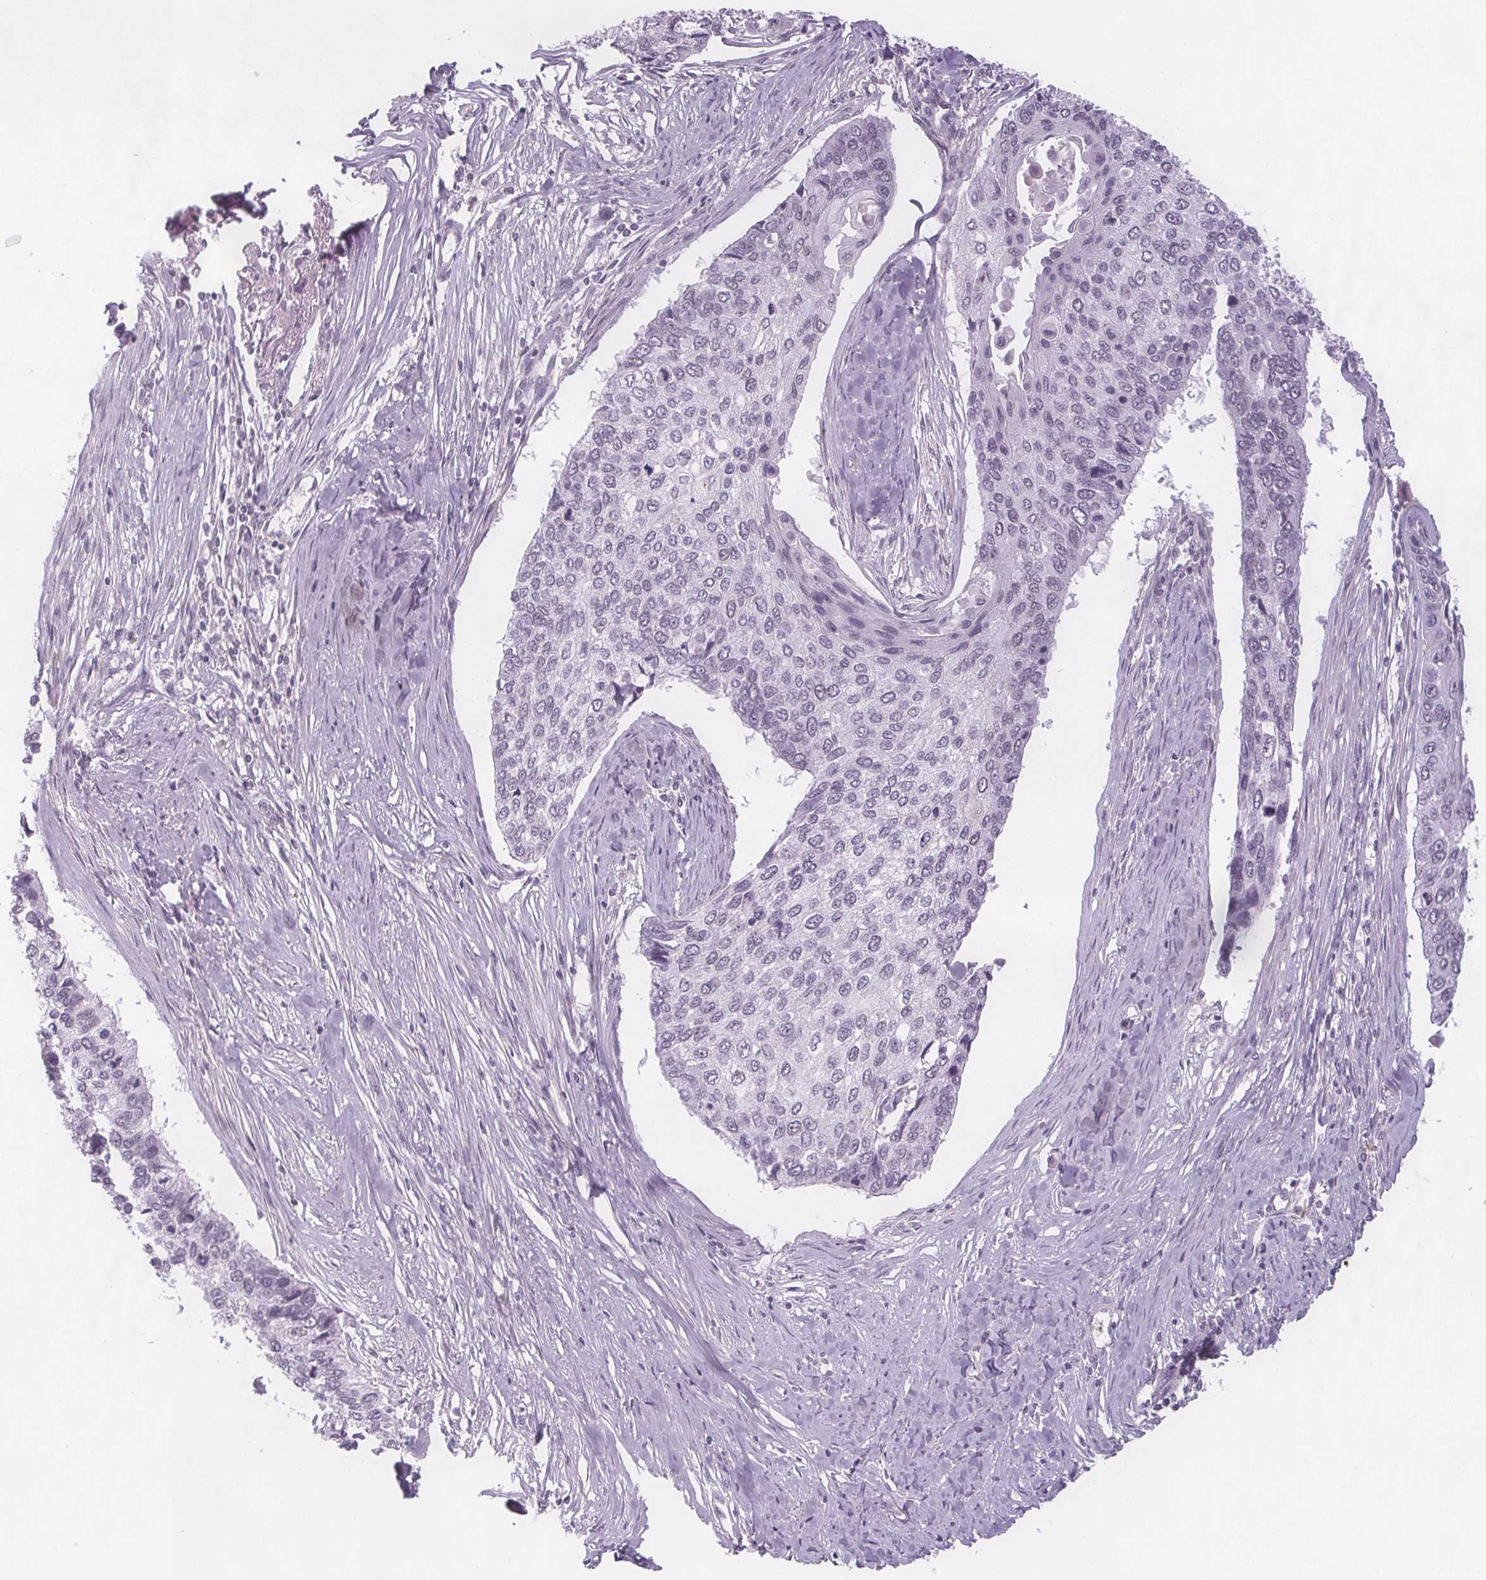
{"staining": {"intensity": "negative", "quantity": "none", "location": "none"}, "tissue": "lung cancer", "cell_type": "Tumor cells", "image_type": "cancer", "snomed": [{"axis": "morphology", "description": "Squamous cell carcinoma, NOS"}, {"axis": "morphology", "description": "Squamous cell carcinoma, metastatic, NOS"}, {"axis": "topography", "description": "Lung"}], "caption": "The histopathology image shows no staining of tumor cells in lung cancer (metastatic squamous cell carcinoma).", "gene": "NOLC1", "patient": {"sex": "male", "age": 63}}